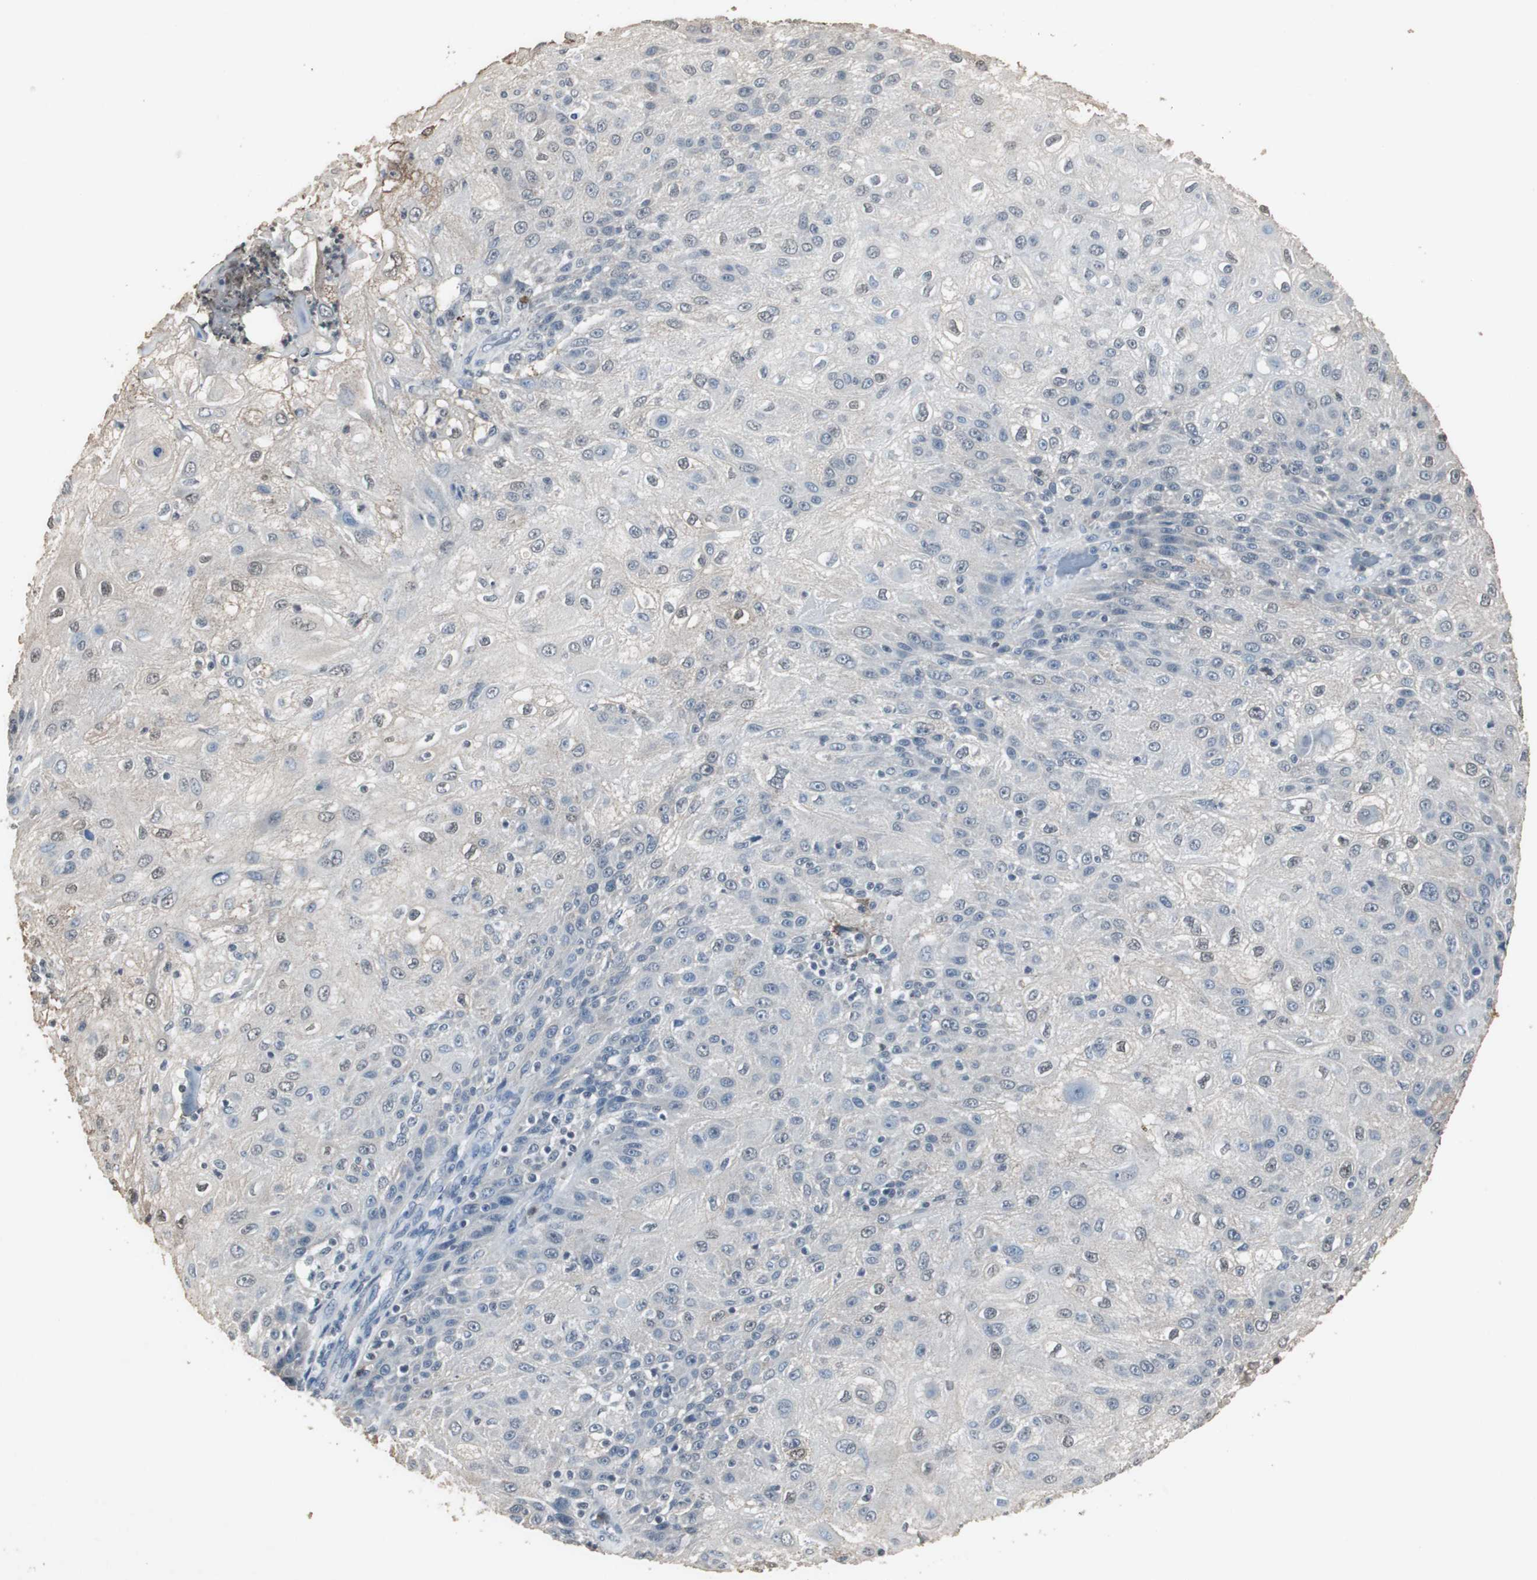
{"staining": {"intensity": "weak", "quantity": "25%-75%", "location": "cytoplasmic/membranous,nuclear"}, "tissue": "skin cancer", "cell_type": "Tumor cells", "image_type": "cancer", "snomed": [{"axis": "morphology", "description": "Normal tissue, NOS"}, {"axis": "morphology", "description": "Squamous cell carcinoma, NOS"}, {"axis": "topography", "description": "Skin"}], "caption": "DAB (3,3'-diaminobenzidine) immunohistochemical staining of human skin squamous cell carcinoma shows weak cytoplasmic/membranous and nuclear protein expression in approximately 25%-75% of tumor cells. (DAB = brown stain, brightfield microscopy at high magnification).", "gene": "ADNP2", "patient": {"sex": "female", "age": 83}}